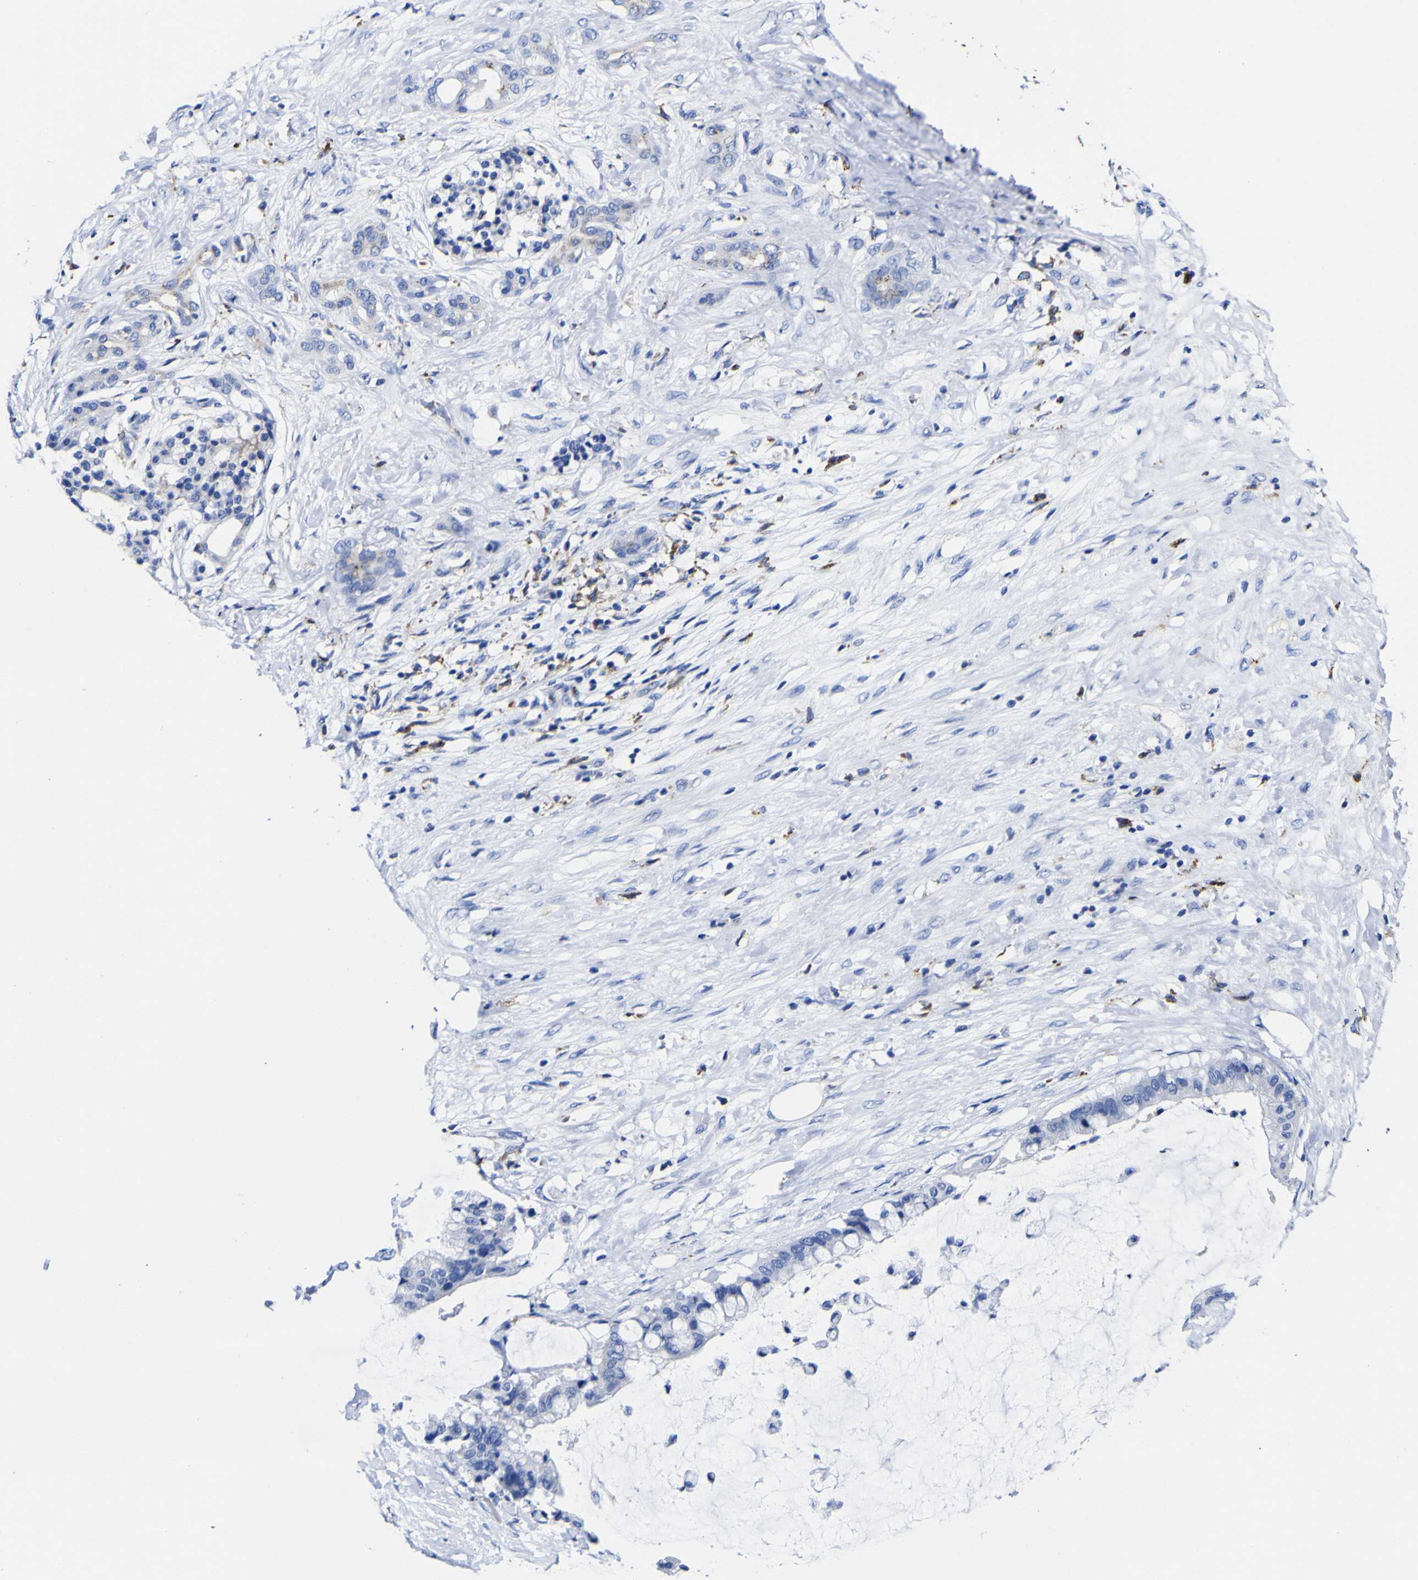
{"staining": {"intensity": "negative", "quantity": "none", "location": "none"}, "tissue": "pancreatic cancer", "cell_type": "Tumor cells", "image_type": "cancer", "snomed": [{"axis": "morphology", "description": "Adenocarcinoma, NOS"}, {"axis": "topography", "description": "Pancreas"}], "caption": "Immunohistochemistry (IHC) of human adenocarcinoma (pancreatic) exhibits no positivity in tumor cells.", "gene": "HLA-DQA1", "patient": {"sex": "male", "age": 41}}